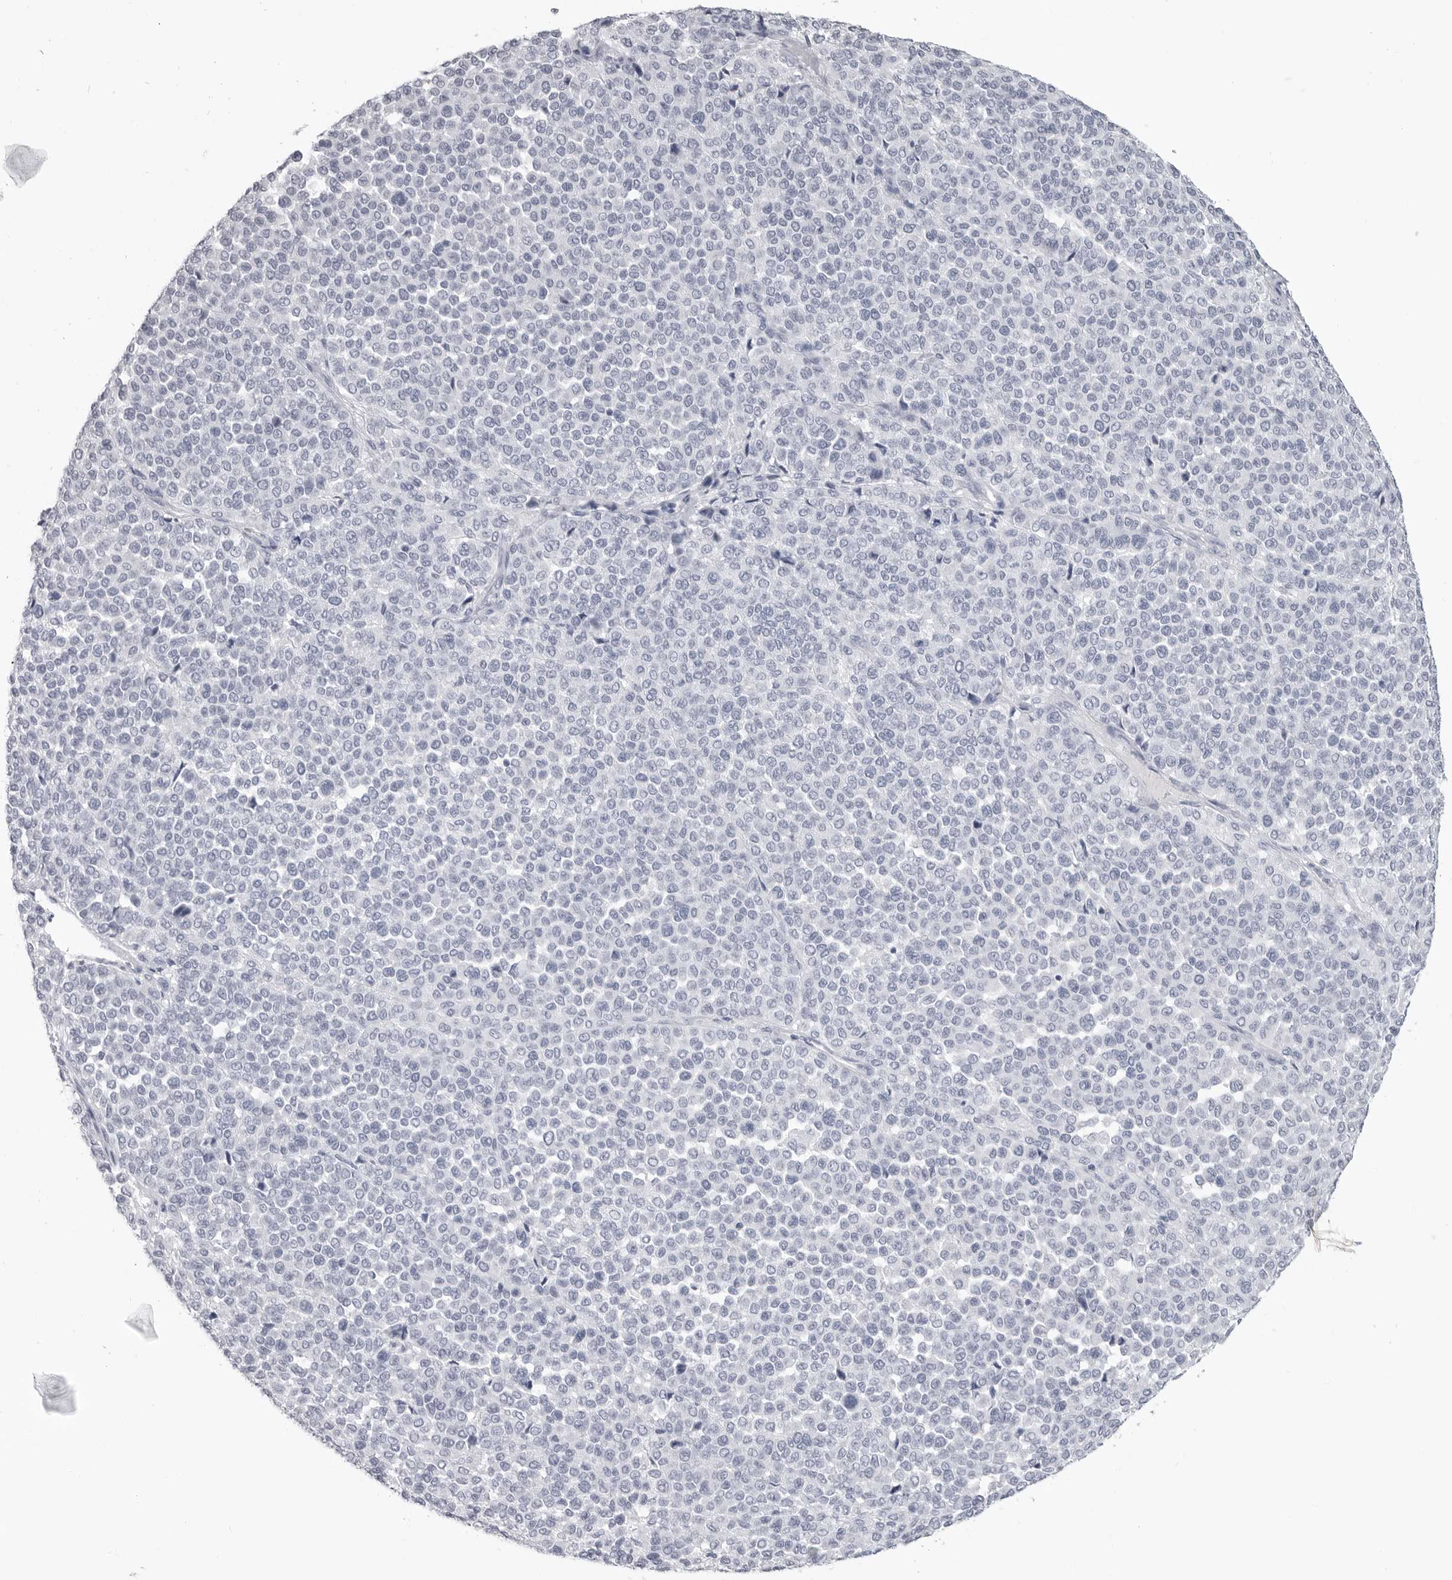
{"staining": {"intensity": "negative", "quantity": "none", "location": "none"}, "tissue": "melanoma", "cell_type": "Tumor cells", "image_type": "cancer", "snomed": [{"axis": "morphology", "description": "Malignant melanoma, Metastatic site"}, {"axis": "topography", "description": "Pancreas"}], "caption": "An immunohistochemistry image of melanoma is shown. There is no staining in tumor cells of melanoma. The staining is performed using DAB brown chromogen with nuclei counter-stained in using hematoxylin.", "gene": "LY6D", "patient": {"sex": "female", "age": 30}}